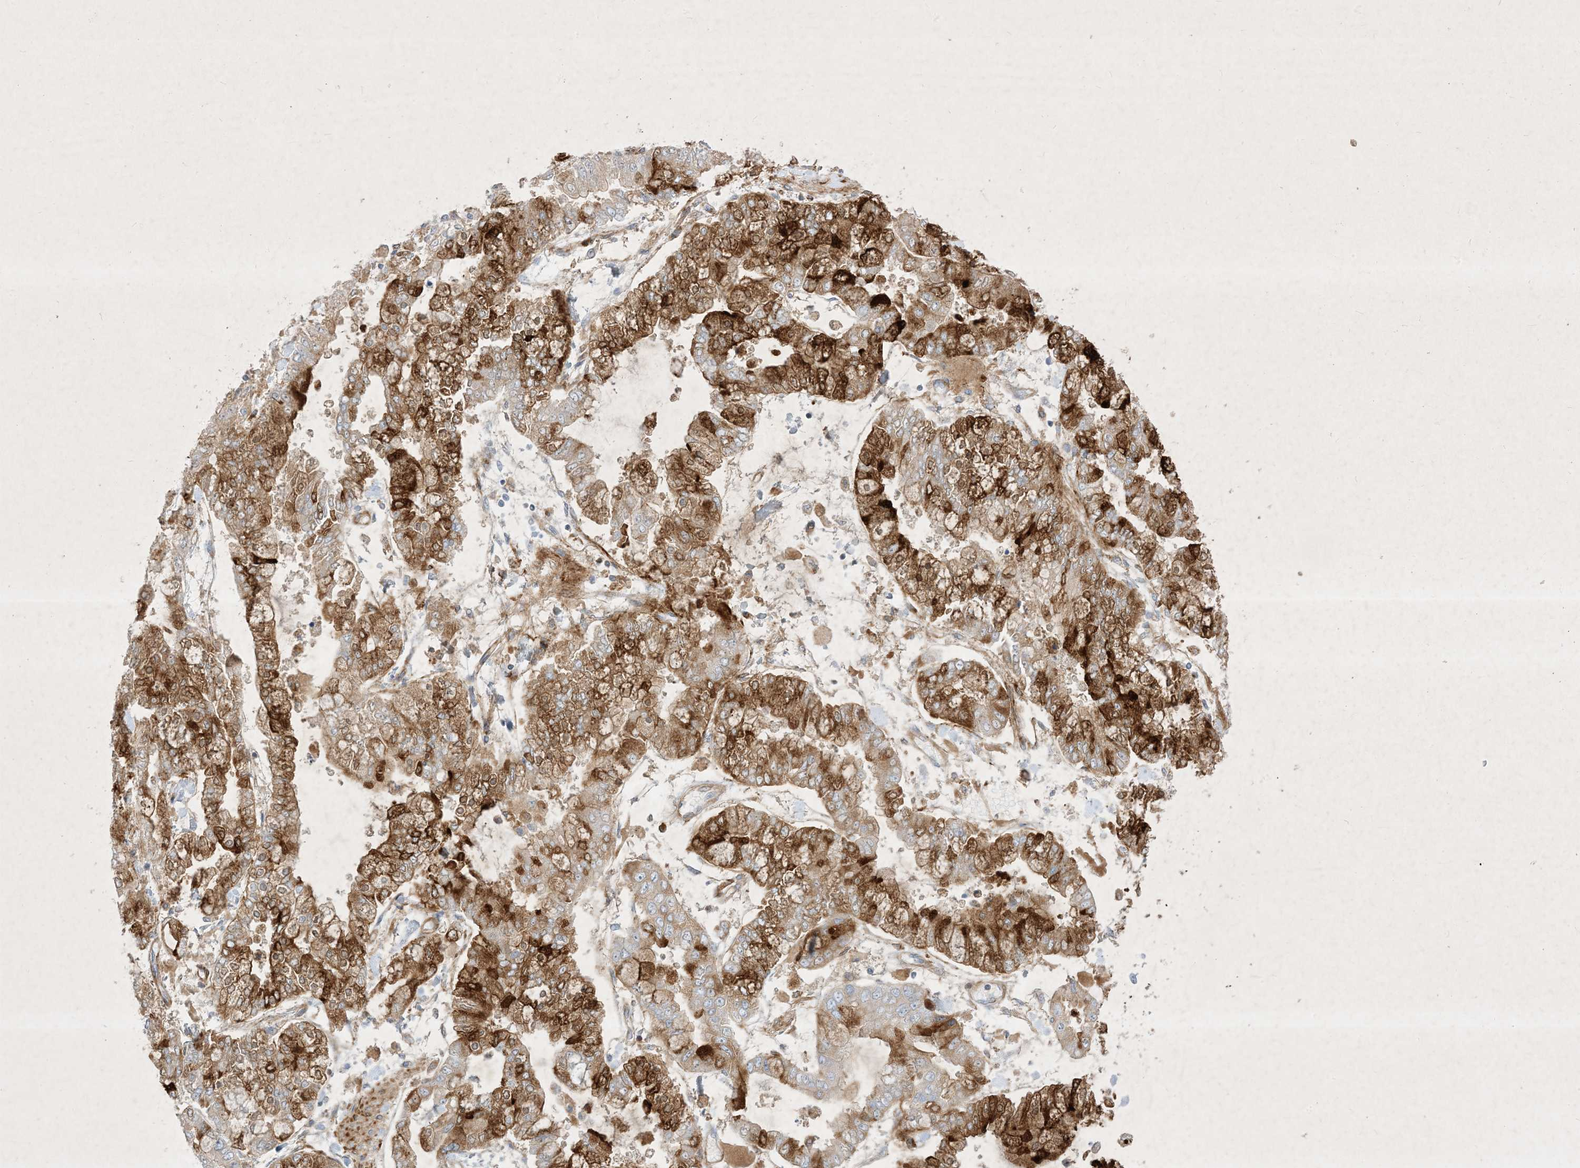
{"staining": {"intensity": "strong", "quantity": ">75%", "location": "cytoplasmic/membranous"}, "tissue": "stomach cancer", "cell_type": "Tumor cells", "image_type": "cancer", "snomed": [{"axis": "morphology", "description": "Normal tissue, NOS"}, {"axis": "morphology", "description": "Adenocarcinoma, NOS"}, {"axis": "topography", "description": "Stomach, upper"}, {"axis": "topography", "description": "Stomach"}], "caption": "This is a photomicrograph of immunohistochemistry staining of stomach adenocarcinoma, which shows strong expression in the cytoplasmic/membranous of tumor cells.", "gene": "PLEKHA3", "patient": {"sex": "male", "age": 76}}